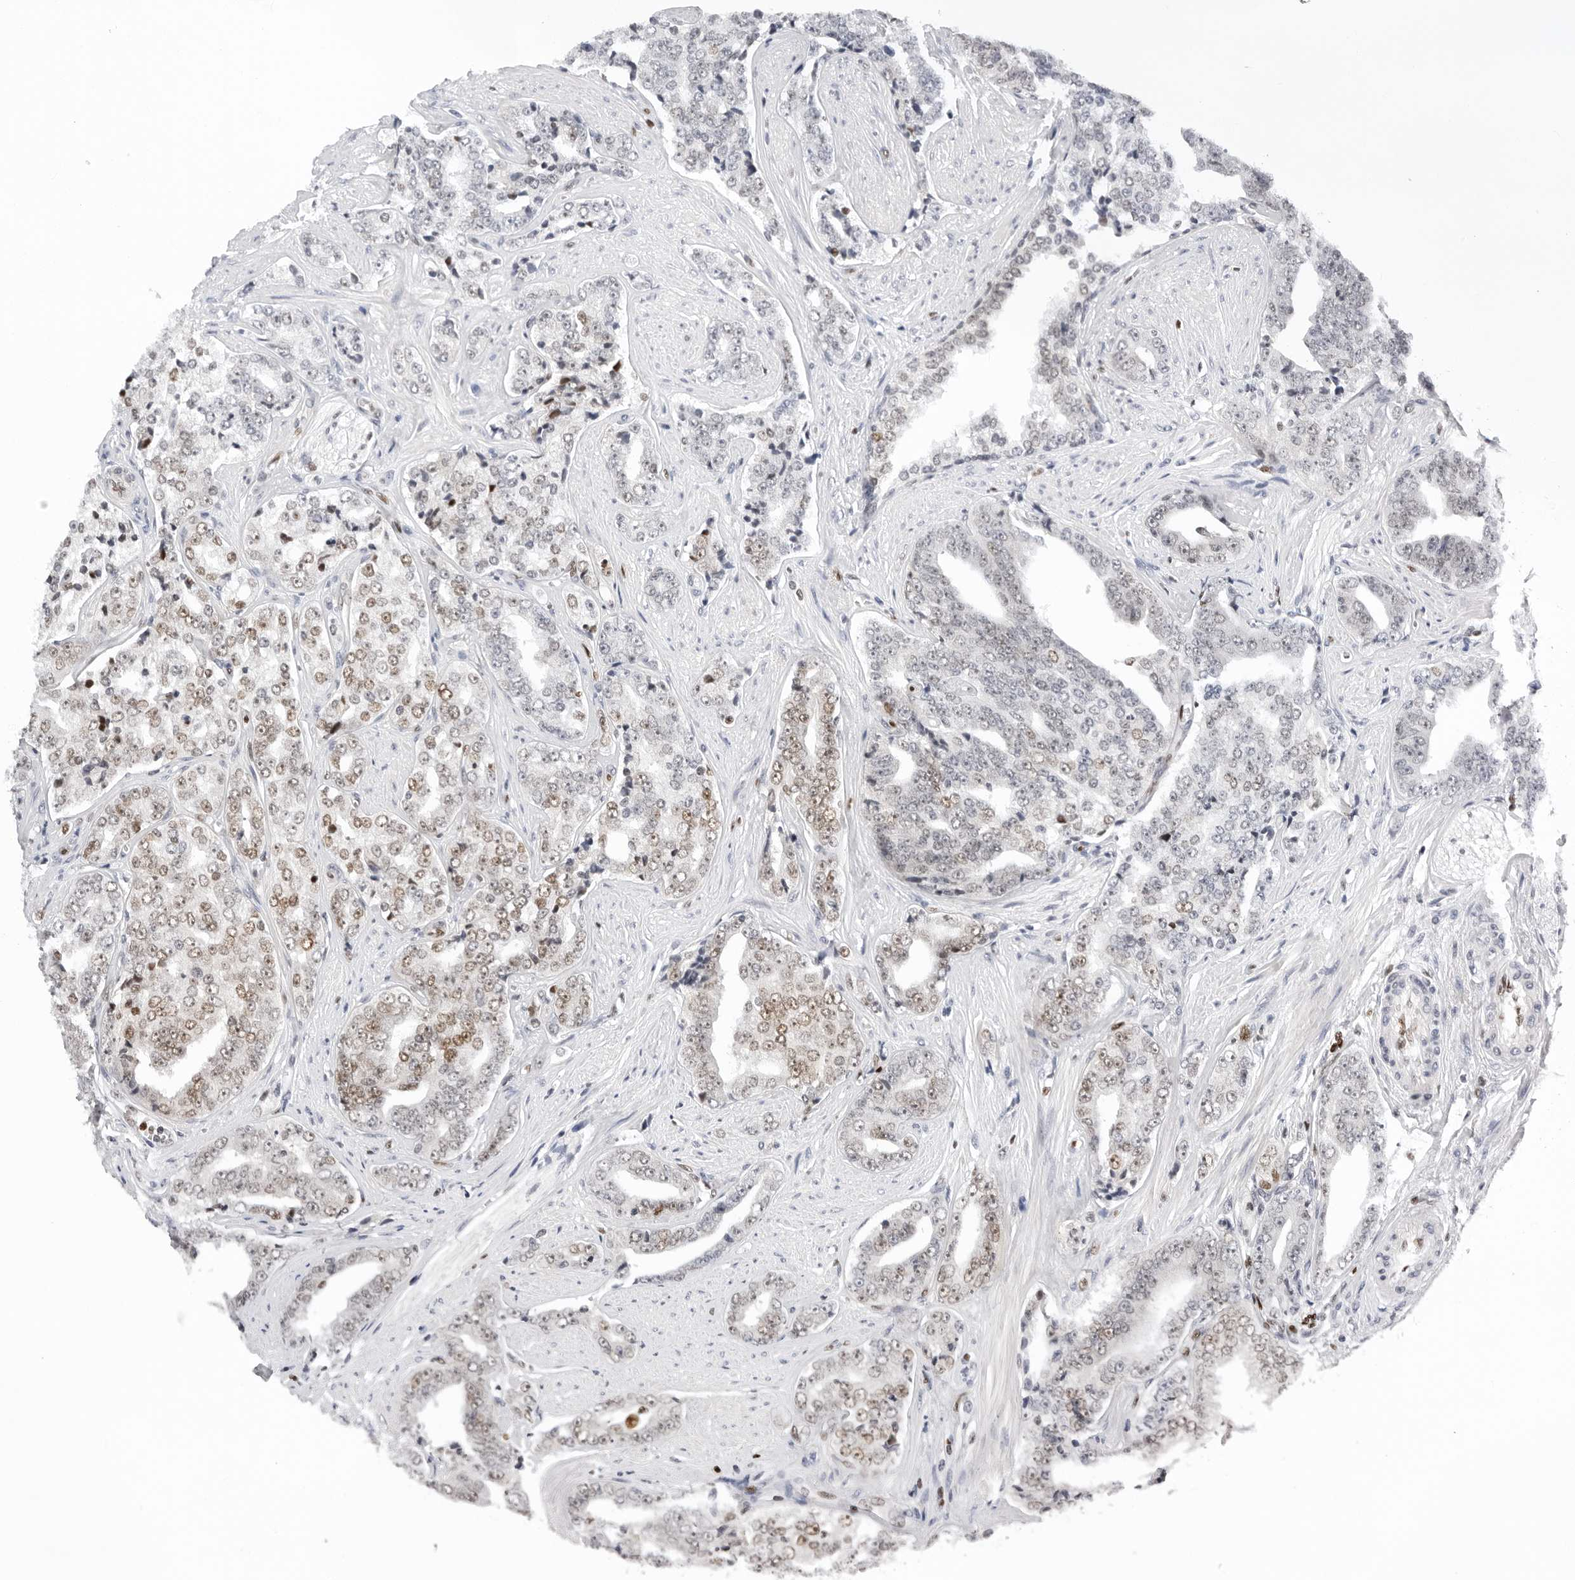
{"staining": {"intensity": "weak", "quantity": "25%-75%", "location": "nuclear"}, "tissue": "prostate cancer", "cell_type": "Tumor cells", "image_type": "cancer", "snomed": [{"axis": "morphology", "description": "Adenocarcinoma, High grade"}, {"axis": "topography", "description": "Prostate"}], "caption": "The micrograph exhibits a brown stain indicating the presence of a protein in the nuclear of tumor cells in prostate adenocarcinoma (high-grade).", "gene": "OGG1", "patient": {"sex": "male", "age": 71}}